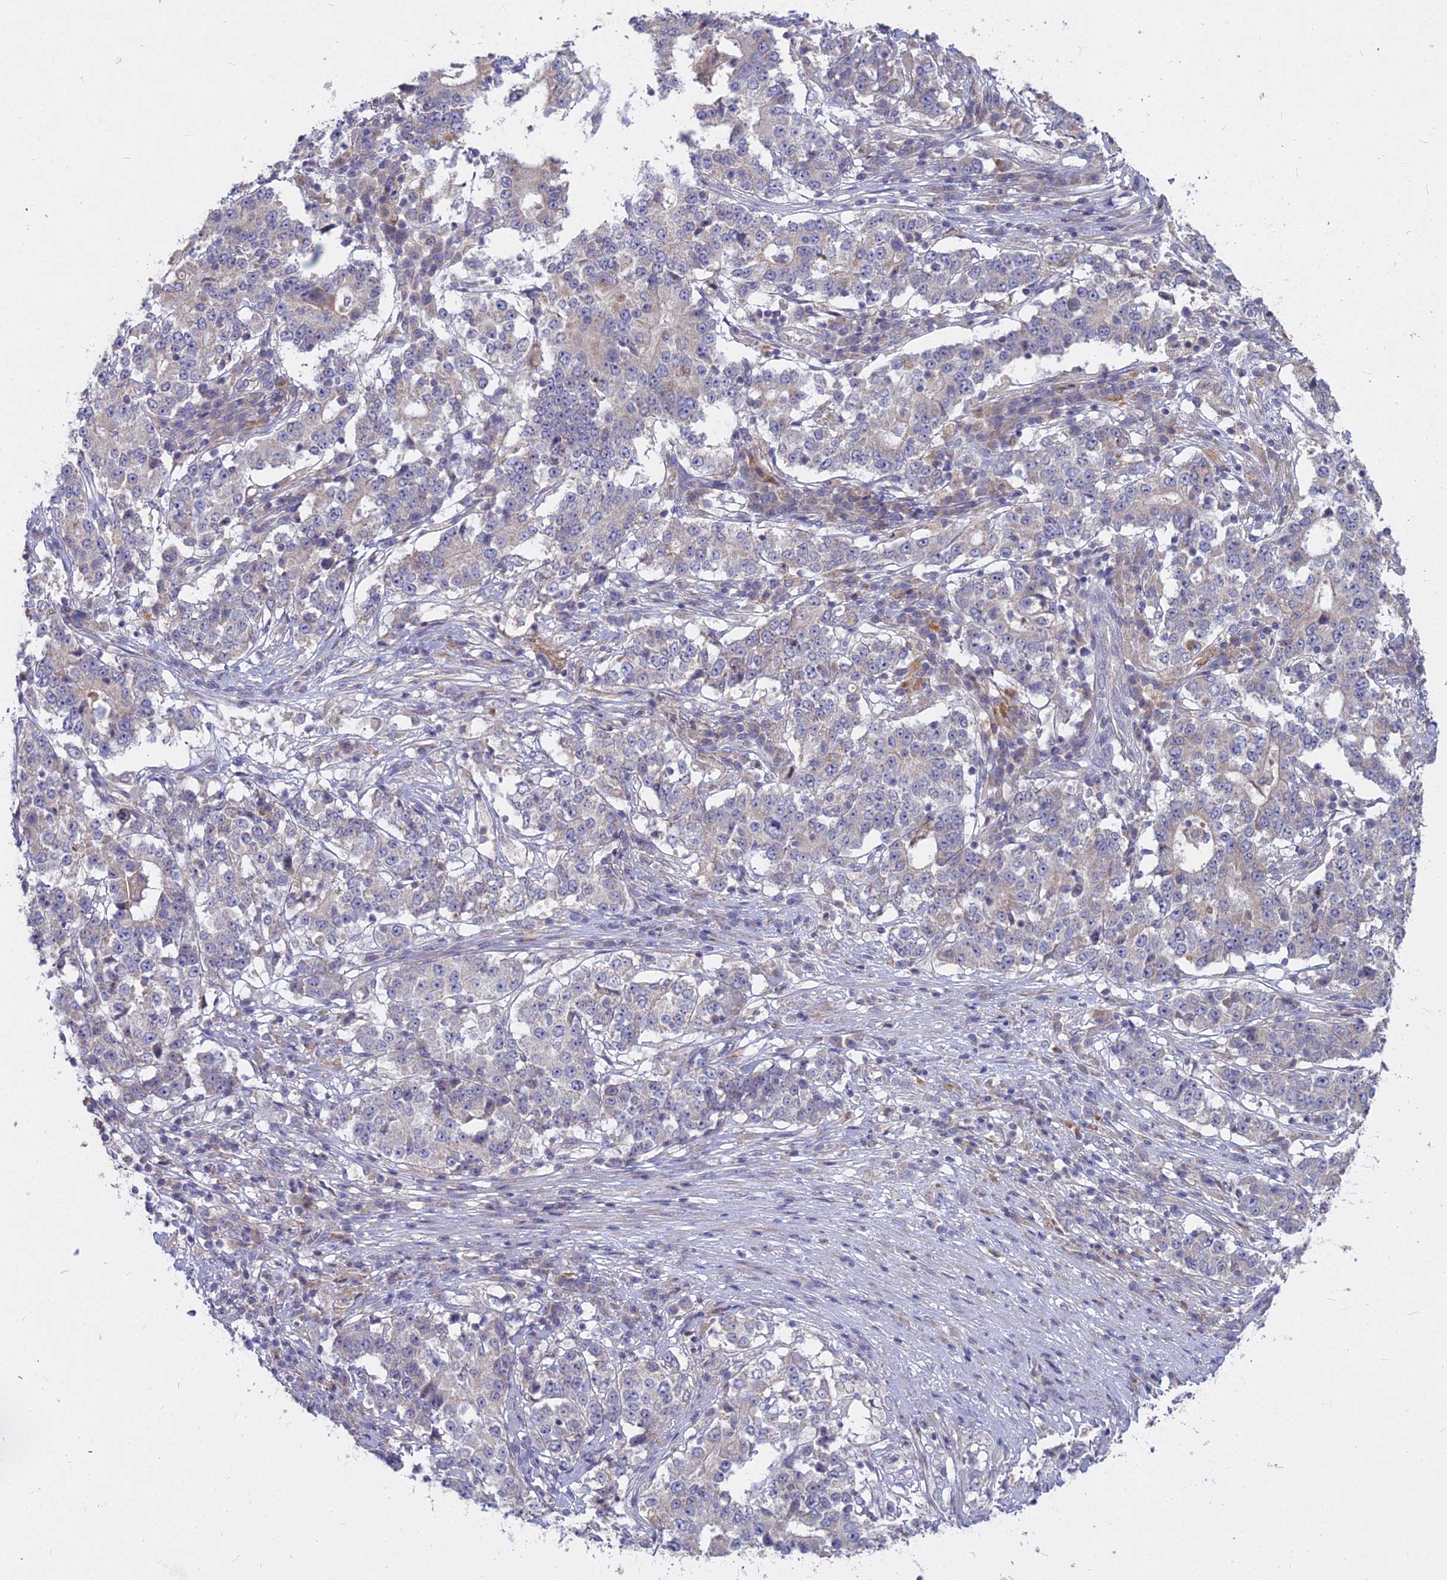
{"staining": {"intensity": "negative", "quantity": "none", "location": "none"}, "tissue": "stomach cancer", "cell_type": "Tumor cells", "image_type": "cancer", "snomed": [{"axis": "morphology", "description": "Adenocarcinoma, NOS"}, {"axis": "topography", "description": "Stomach"}], "caption": "A high-resolution image shows IHC staining of adenocarcinoma (stomach), which displays no significant expression in tumor cells.", "gene": "MICU2", "patient": {"sex": "male", "age": 59}}